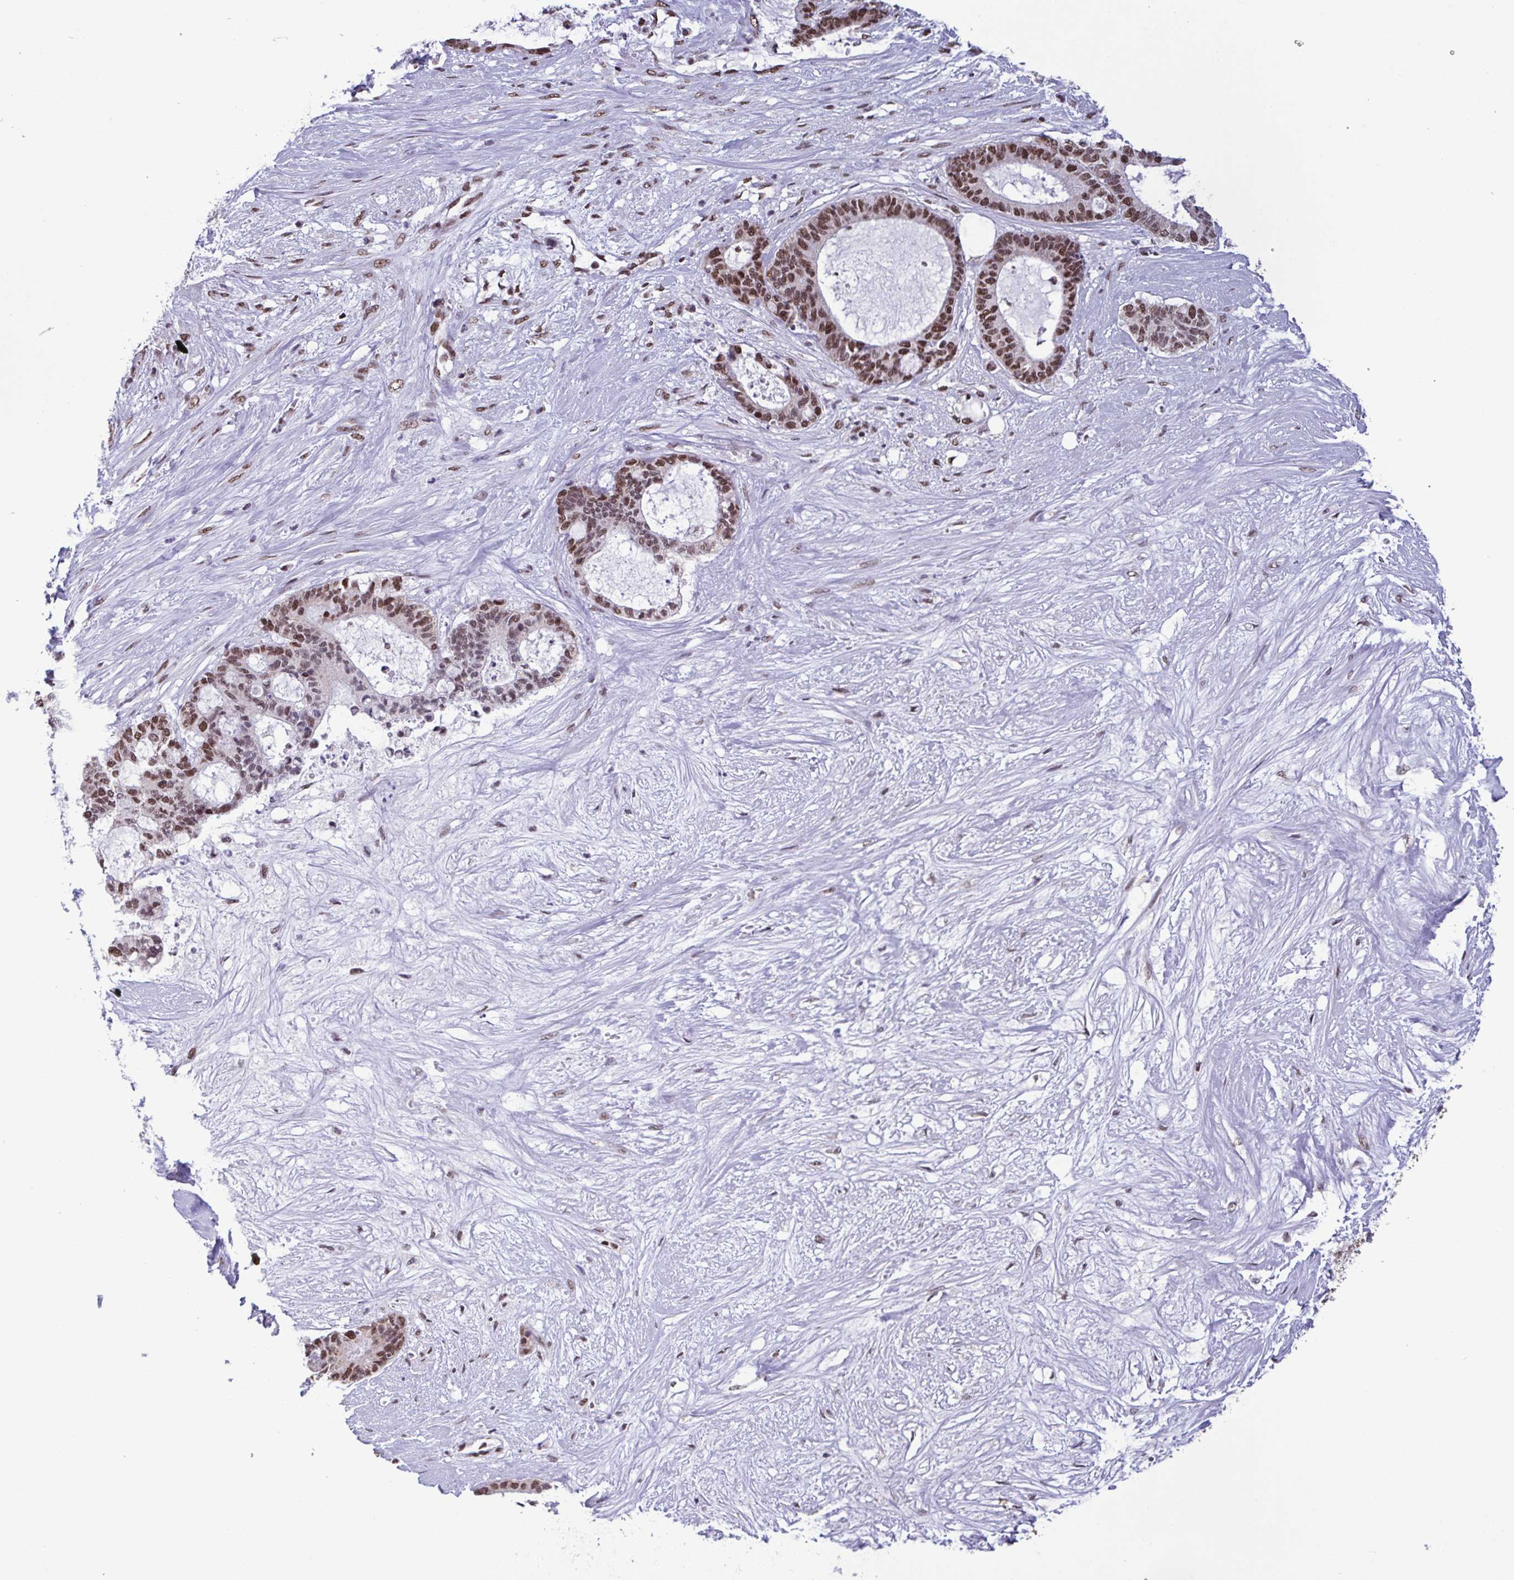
{"staining": {"intensity": "moderate", "quantity": ">75%", "location": "nuclear"}, "tissue": "liver cancer", "cell_type": "Tumor cells", "image_type": "cancer", "snomed": [{"axis": "morphology", "description": "Normal tissue, NOS"}, {"axis": "morphology", "description": "Cholangiocarcinoma"}, {"axis": "topography", "description": "Liver"}, {"axis": "topography", "description": "Peripheral nerve tissue"}], "caption": "Protein staining of cholangiocarcinoma (liver) tissue exhibits moderate nuclear expression in approximately >75% of tumor cells. Nuclei are stained in blue.", "gene": "TIMM21", "patient": {"sex": "female", "age": 73}}